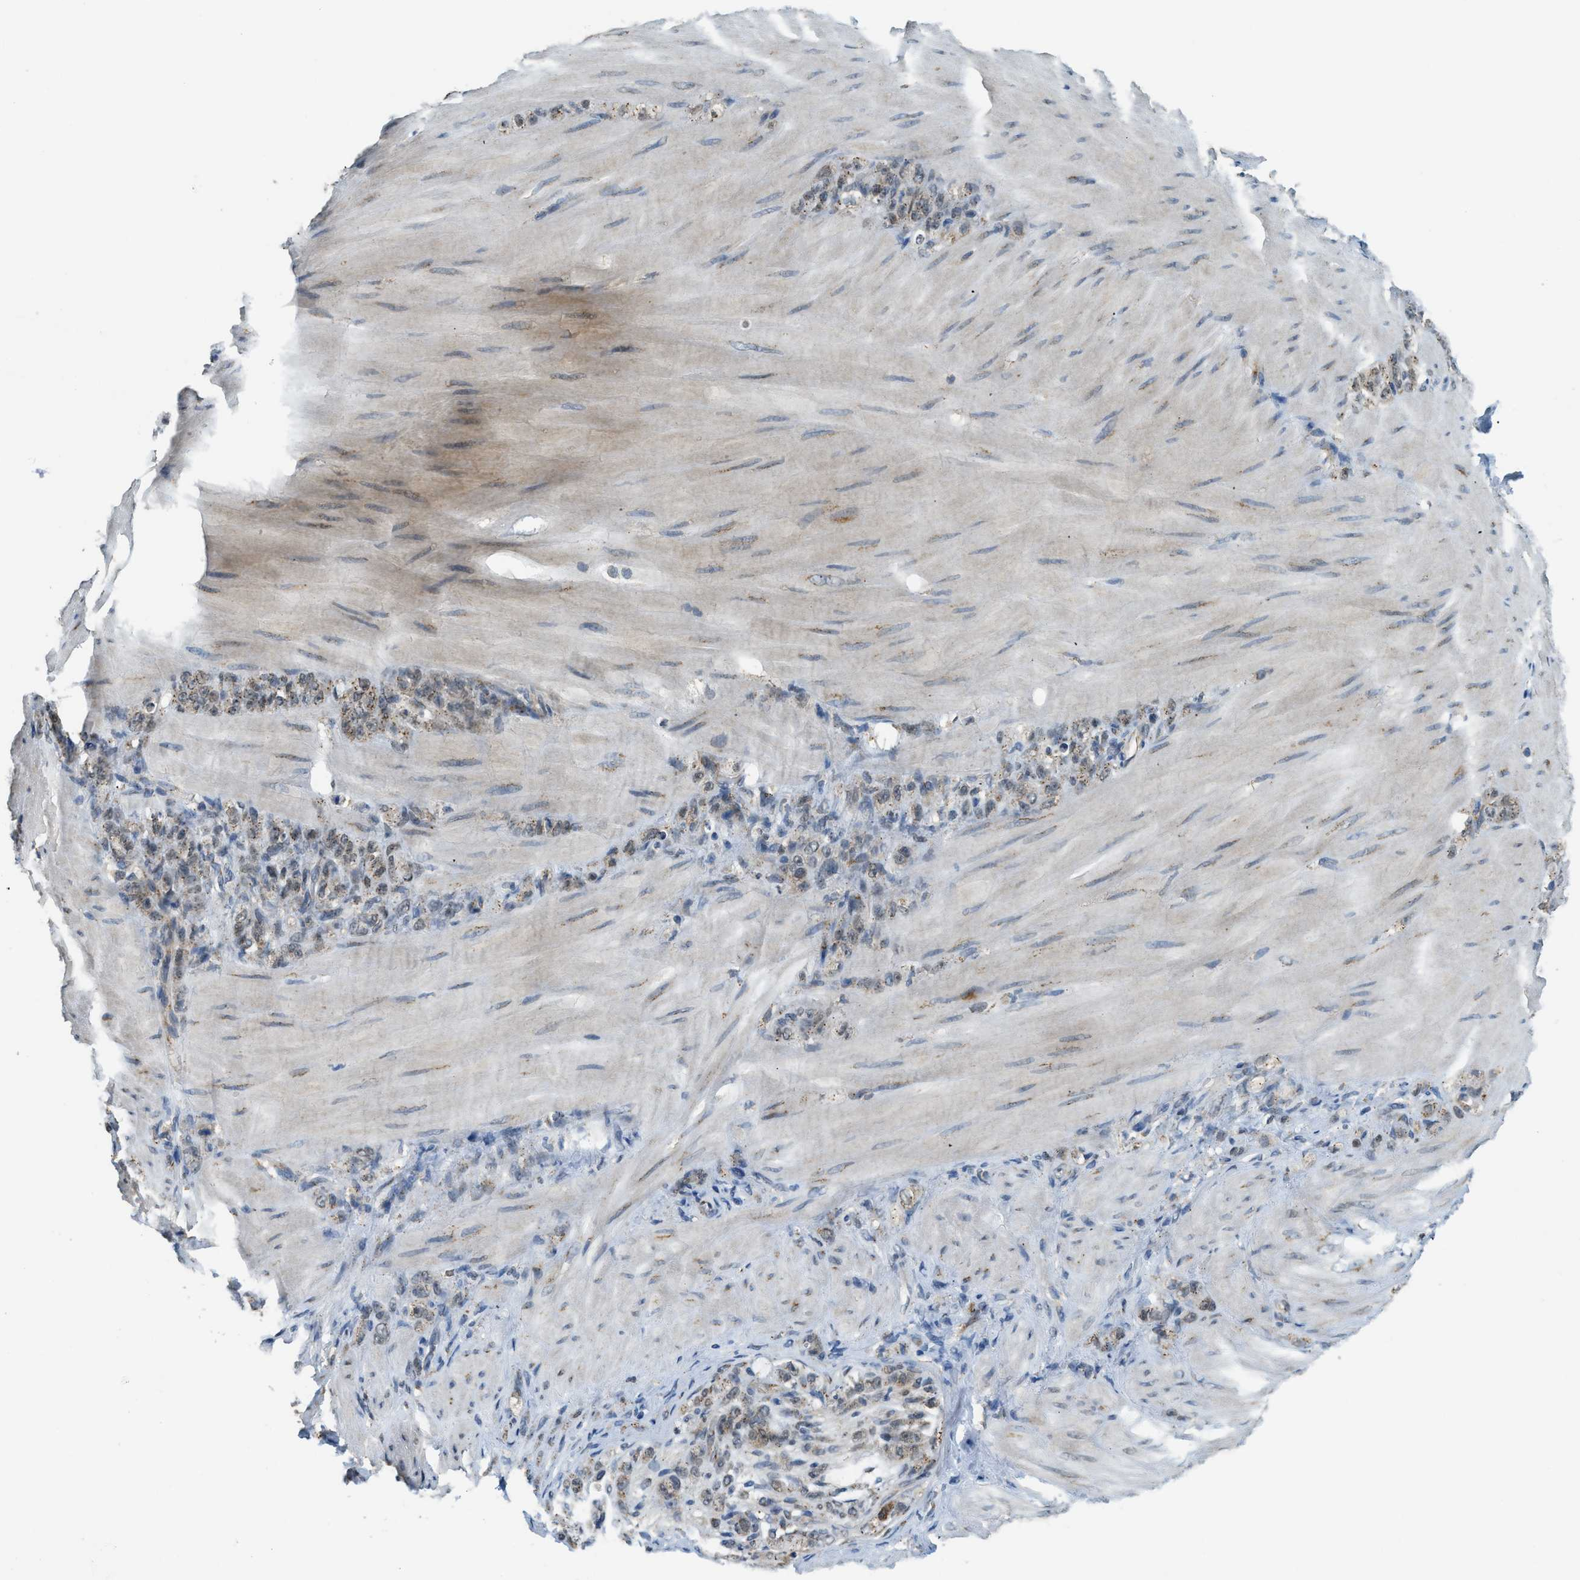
{"staining": {"intensity": "moderate", "quantity": ">75%", "location": "cytoplasmic/membranous"}, "tissue": "stomach cancer", "cell_type": "Tumor cells", "image_type": "cancer", "snomed": [{"axis": "morphology", "description": "Normal tissue, NOS"}, {"axis": "morphology", "description": "Adenocarcinoma, NOS"}, {"axis": "topography", "description": "Stomach"}], "caption": "This is an image of IHC staining of adenocarcinoma (stomach), which shows moderate positivity in the cytoplasmic/membranous of tumor cells.", "gene": "IPO7", "patient": {"sex": "male", "age": 82}}